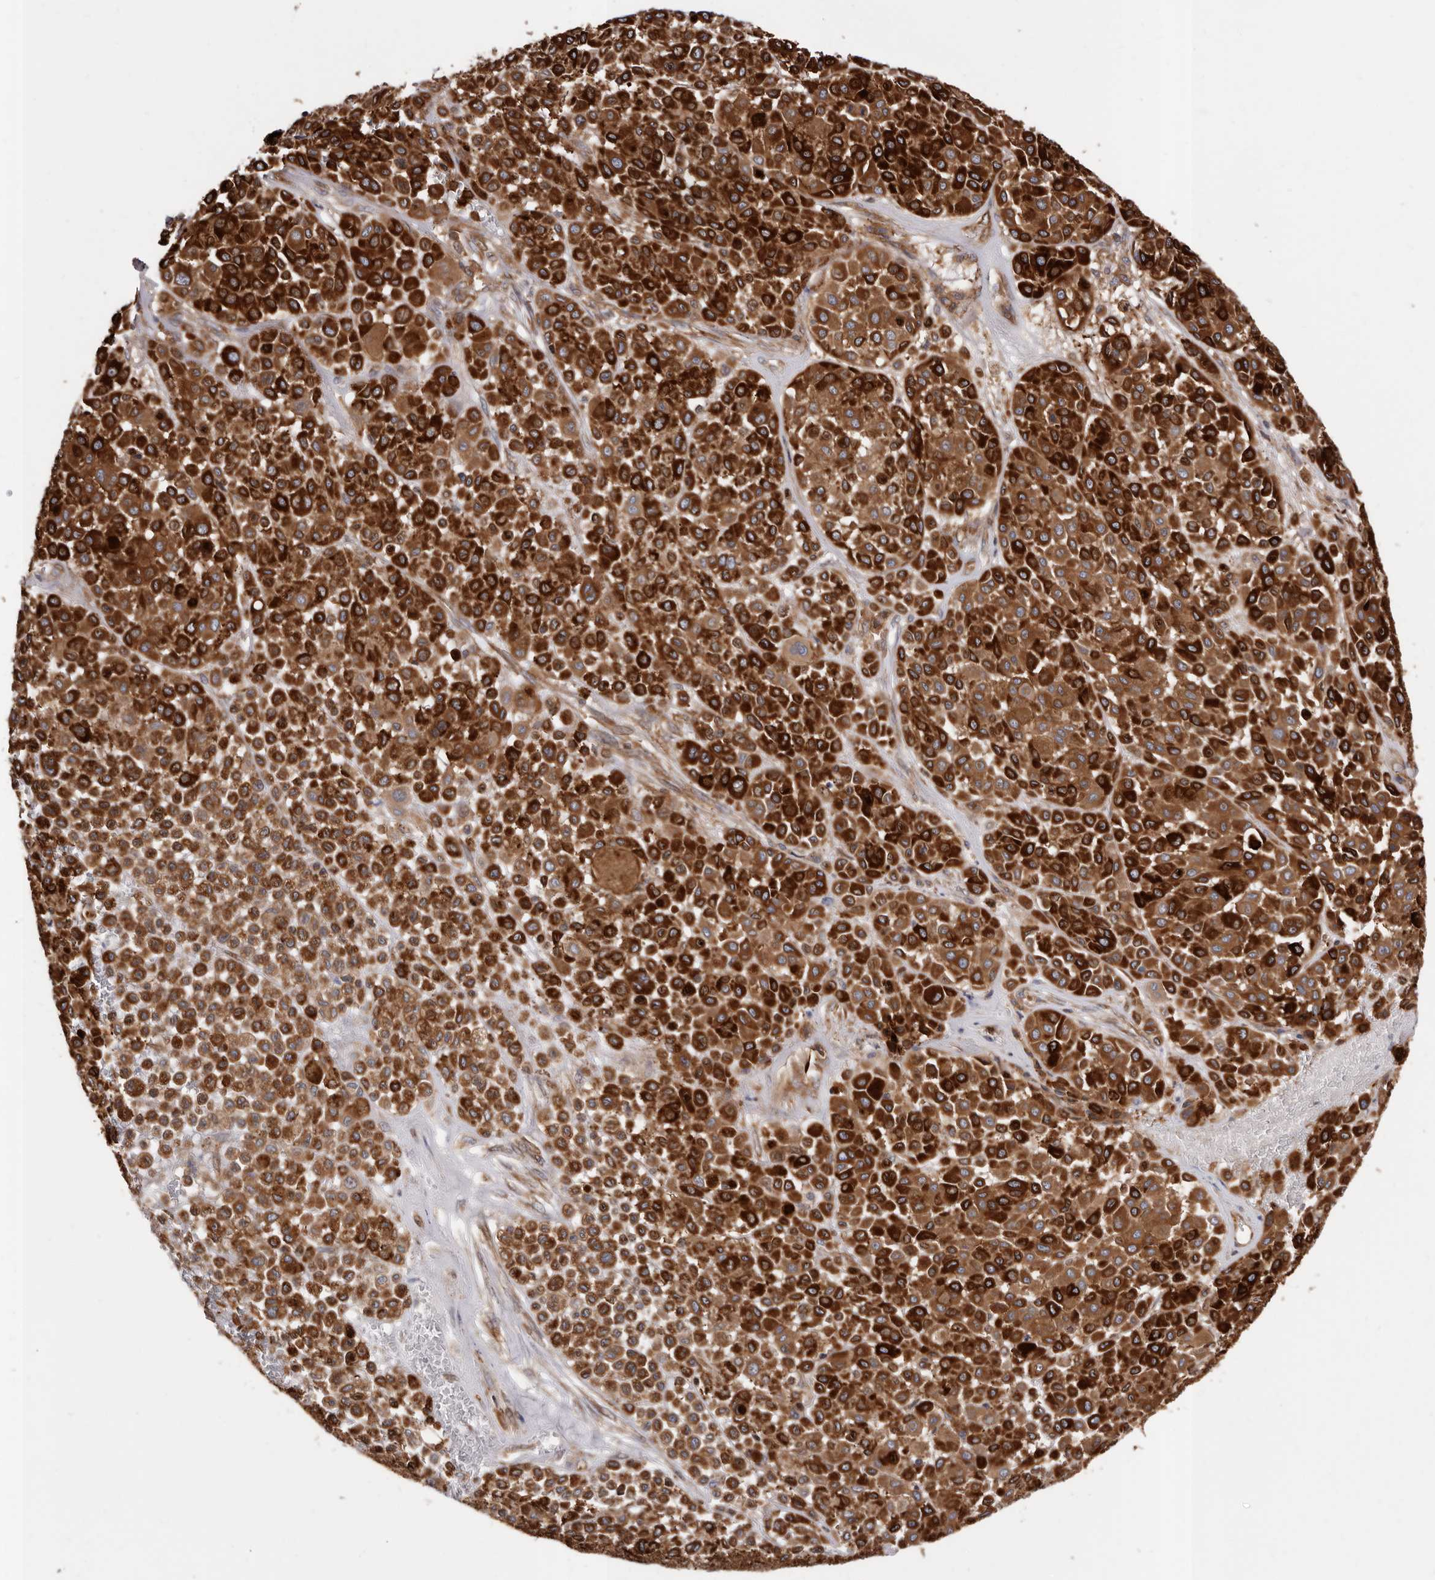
{"staining": {"intensity": "strong", "quantity": ">75%", "location": "cytoplasmic/membranous"}, "tissue": "melanoma", "cell_type": "Tumor cells", "image_type": "cancer", "snomed": [{"axis": "morphology", "description": "Malignant melanoma, Metastatic site"}, {"axis": "topography", "description": "Soft tissue"}], "caption": "Brown immunohistochemical staining in human malignant melanoma (metastatic site) reveals strong cytoplasmic/membranous positivity in approximately >75% of tumor cells.", "gene": "COQ8B", "patient": {"sex": "male", "age": 41}}